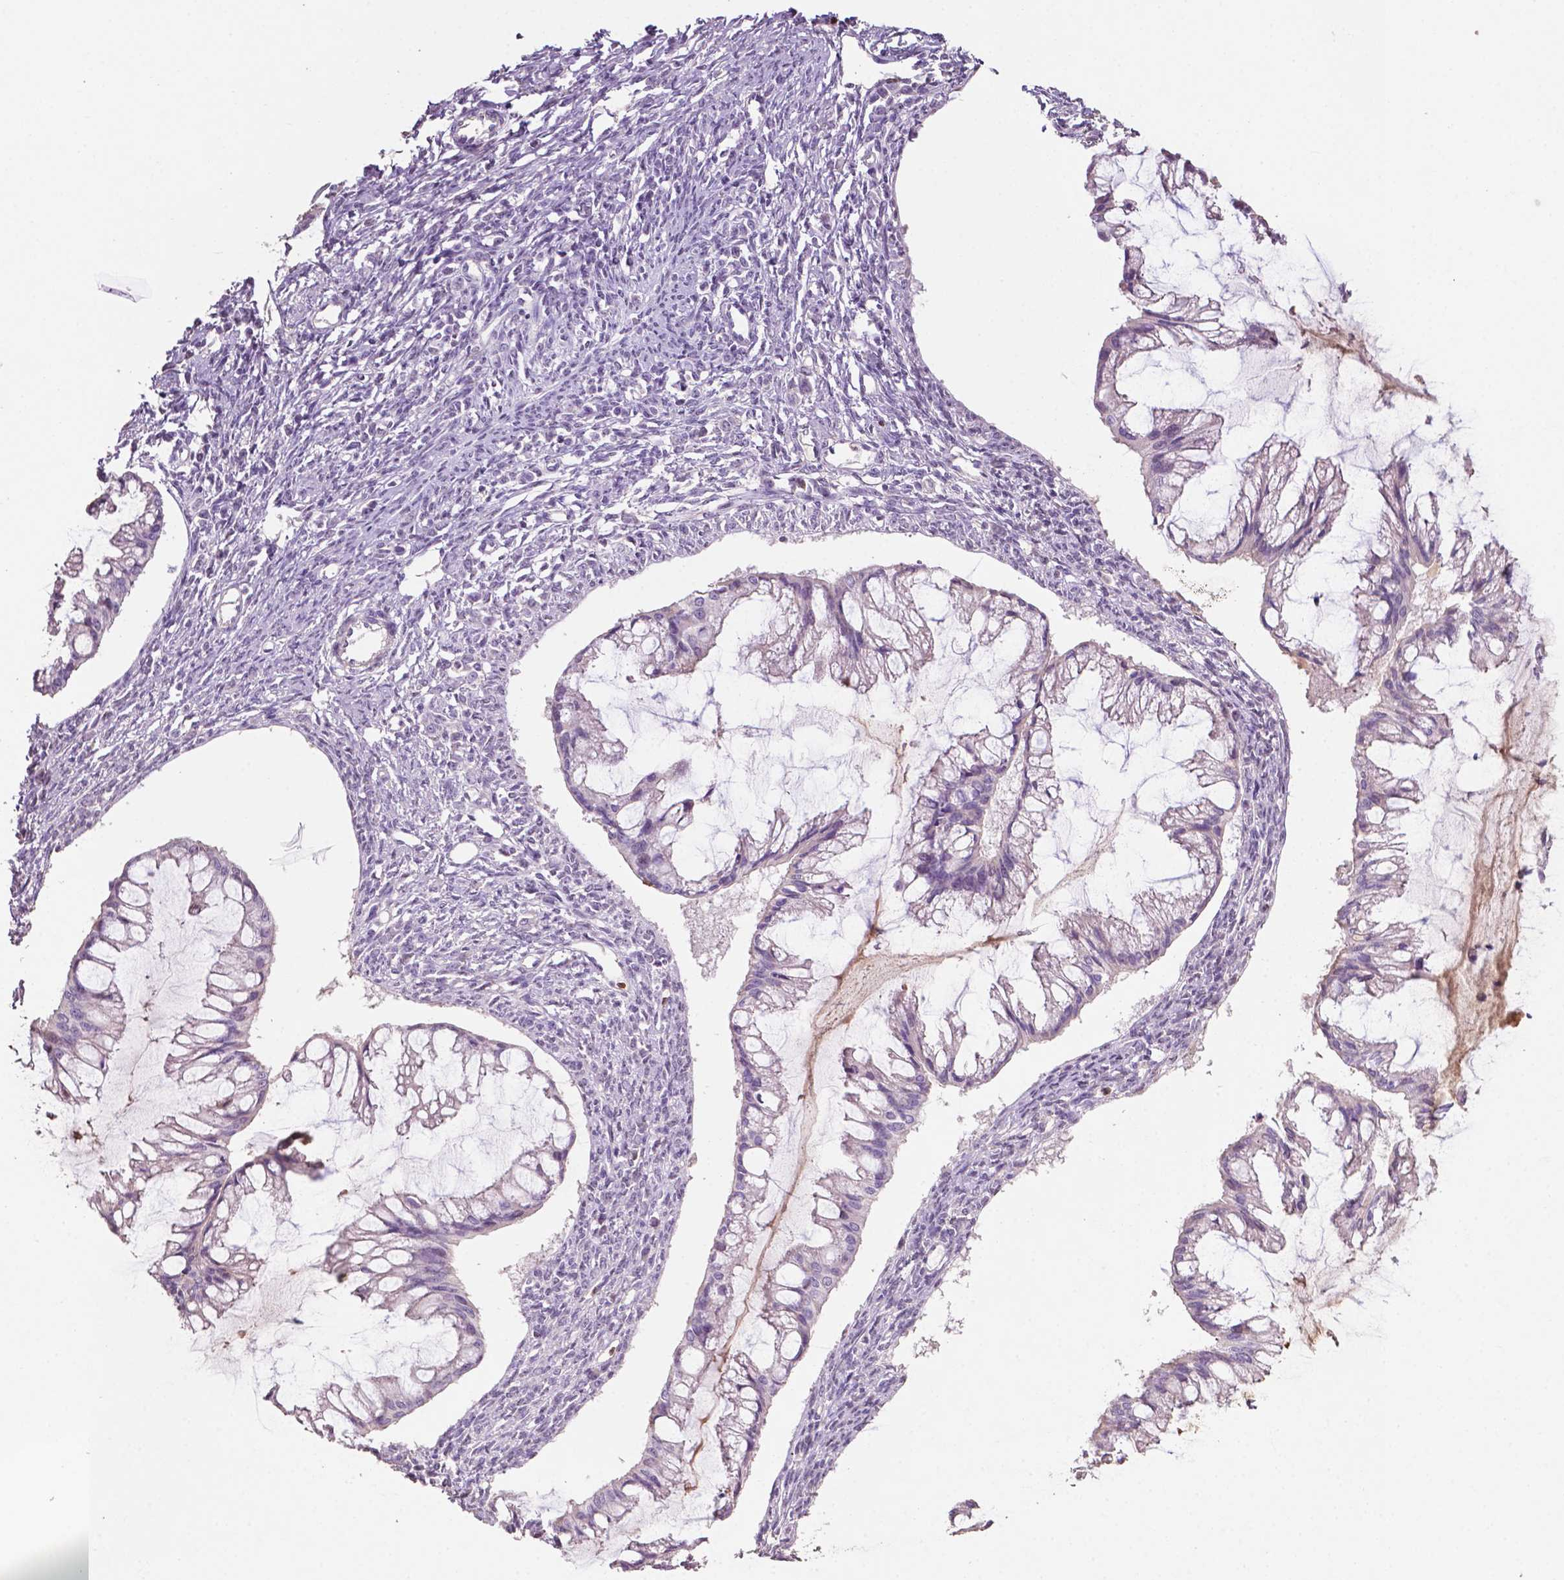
{"staining": {"intensity": "negative", "quantity": "none", "location": "none"}, "tissue": "ovarian cancer", "cell_type": "Tumor cells", "image_type": "cancer", "snomed": [{"axis": "morphology", "description": "Cystadenocarcinoma, mucinous, NOS"}, {"axis": "topography", "description": "Ovary"}], "caption": "An immunohistochemistry photomicrograph of mucinous cystadenocarcinoma (ovarian) is shown. There is no staining in tumor cells of mucinous cystadenocarcinoma (ovarian).", "gene": "TBC1D10C", "patient": {"sex": "female", "age": 73}}